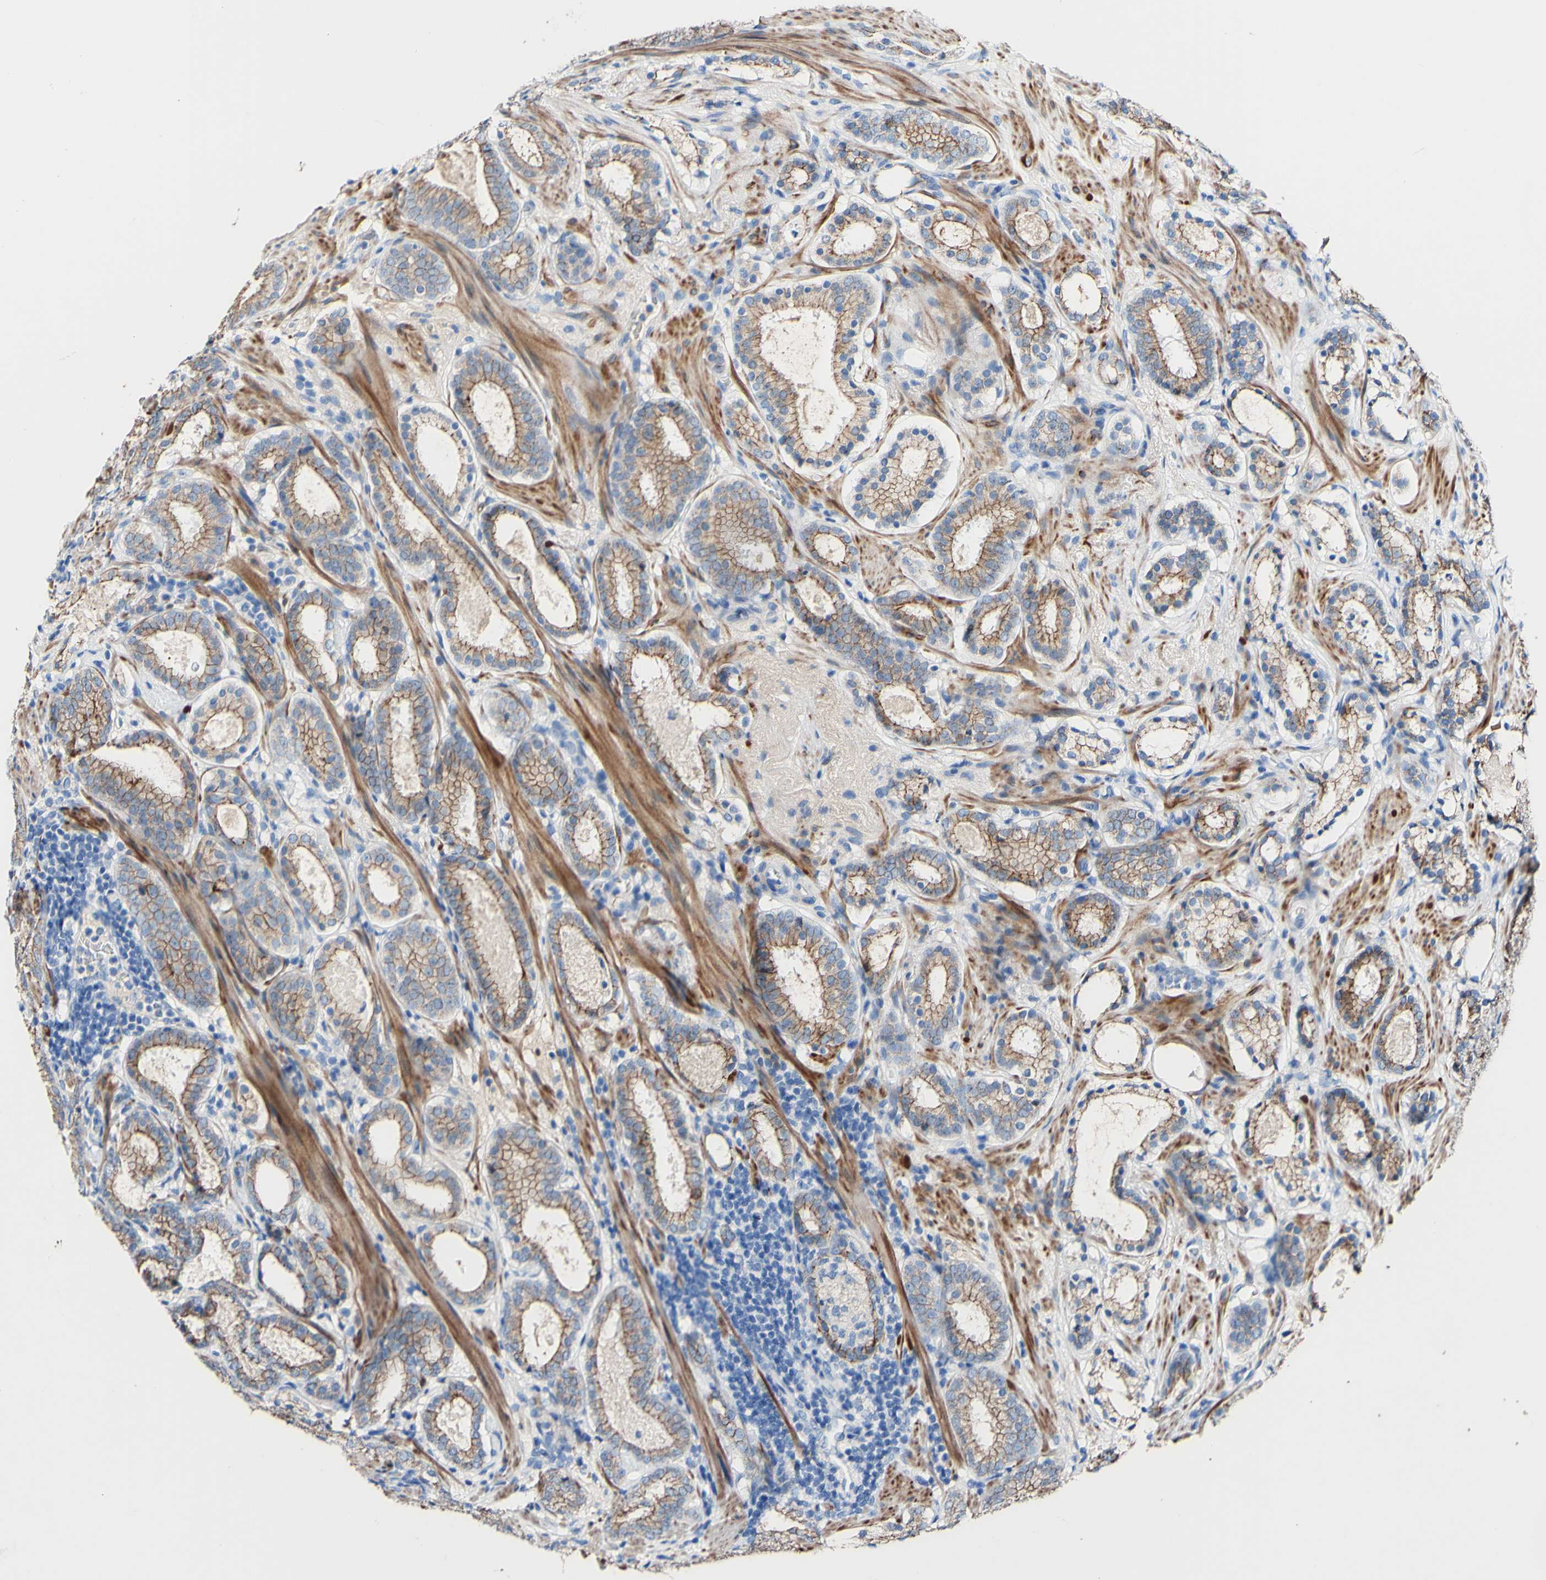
{"staining": {"intensity": "moderate", "quantity": ">75%", "location": "cytoplasmic/membranous"}, "tissue": "prostate cancer", "cell_type": "Tumor cells", "image_type": "cancer", "snomed": [{"axis": "morphology", "description": "Adenocarcinoma, Low grade"}, {"axis": "topography", "description": "Prostate"}], "caption": "An image of prostate adenocarcinoma (low-grade) stained for a protein displays moderate cytoplasmic/membranous brown staining in tumor cells. The protein of interest is stained brown, and the nuclei are stained in blue (DAB IHC with brightfield microscopy, high magnification).", "gene": "DSC2", "patient": {"sex": "male", "age": 69}}